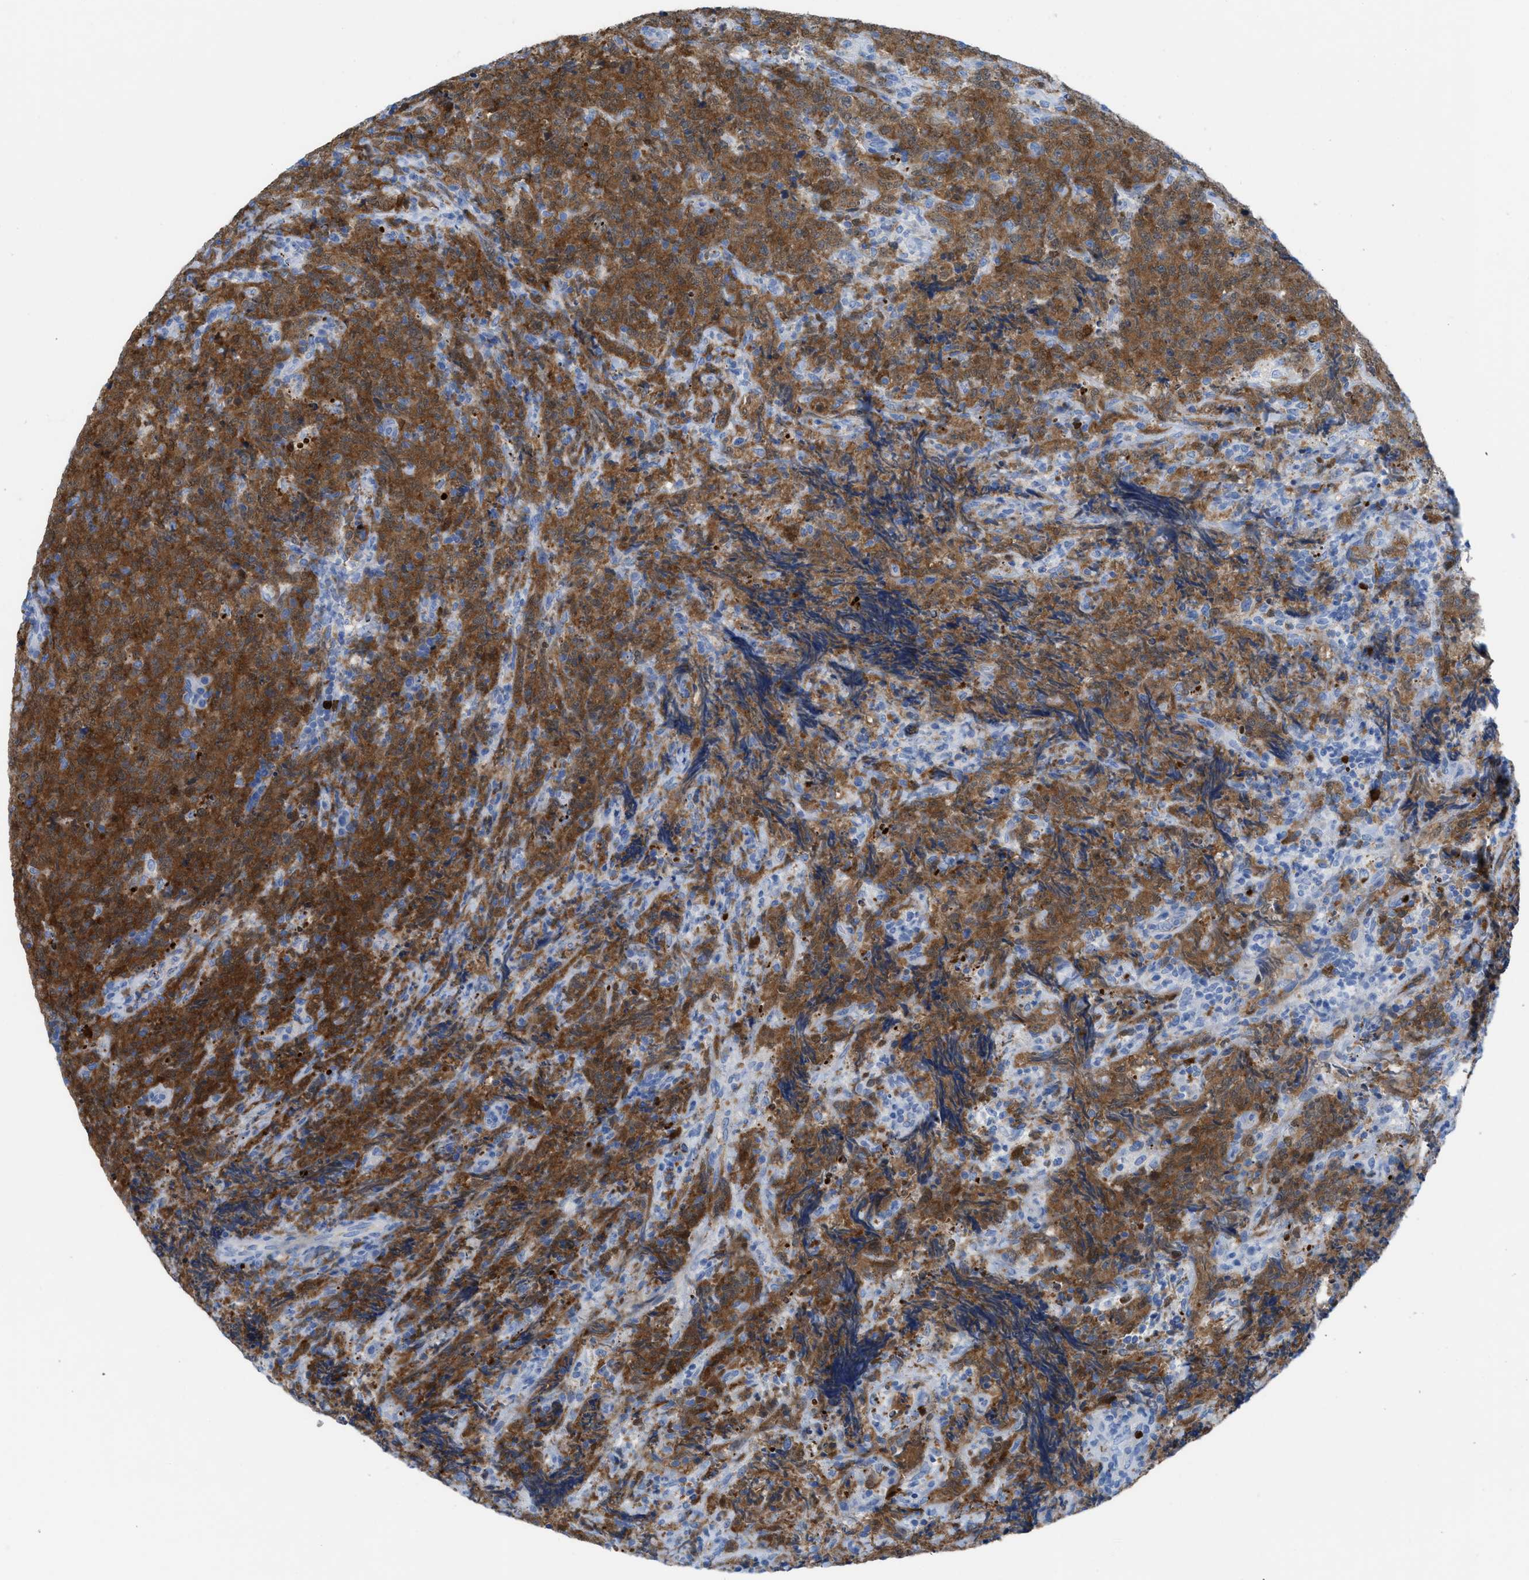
{"staining": {"intensity": "strong", "quantity": ">75%", "location": "cytoplasmic/membranous"}, "tissue": "lymphoma", "cell_type": "Tumor cells", "image_type": "cancer", "snomed": [{"axis": "morphology", "description": "Malignant lymphoma, non-Hodgkin's type, High grade"}, {"axis": "topography", "description": "Tonsil"}], "caption": "Human high-grade malignant lymphoma, non-Hodgkin's type stained with a protein marker demonstrates strong staining in tumor cells.", "gene": "TCL1A", "patient": {"sex": "female", "age": 36}}